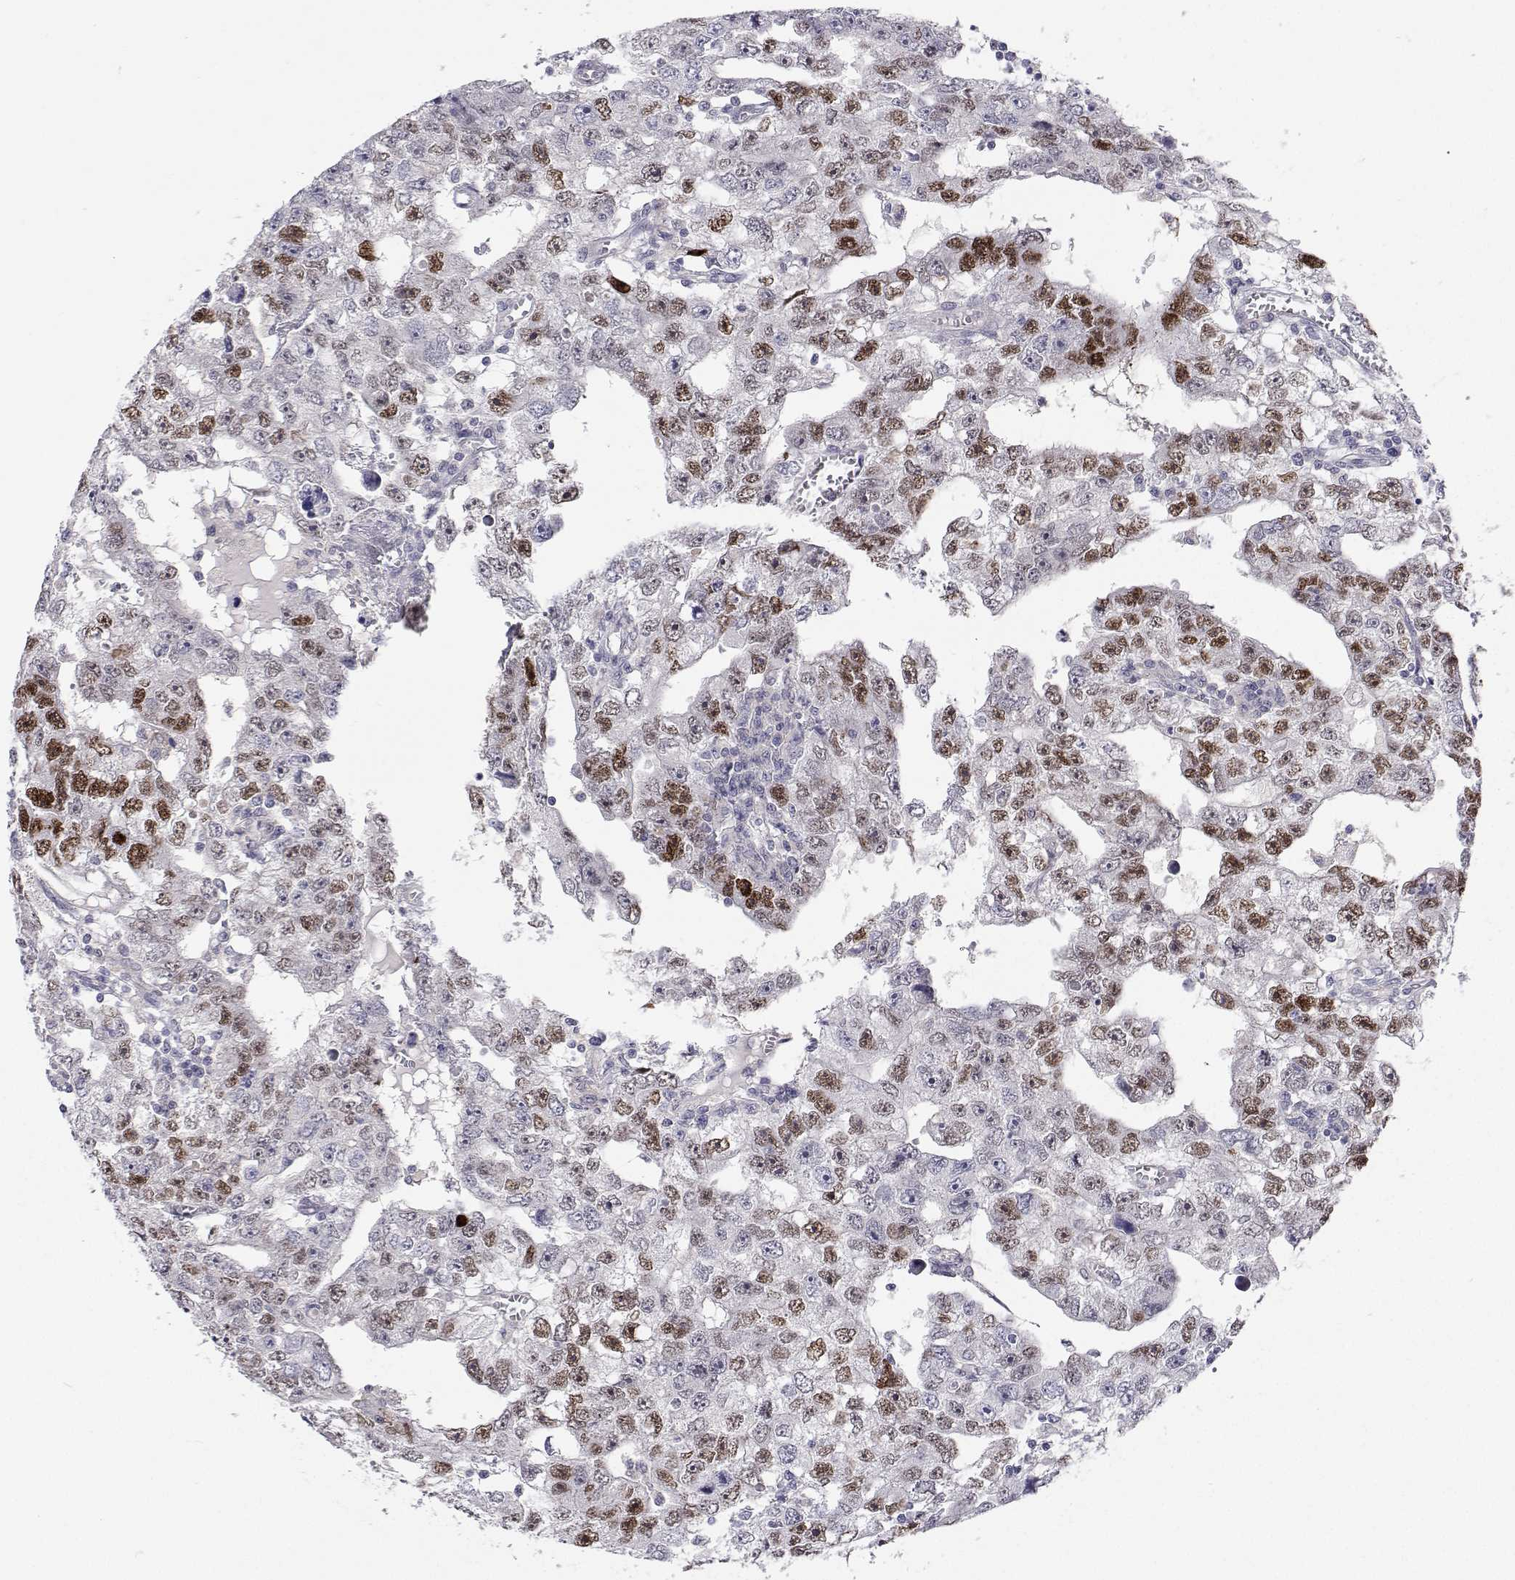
{"staining": {"intensity": "moderate", "quantity": "25%-75%", "location": "nuclear"}, "tissue": "testis cancer", "cell_type": "Tumor cells", "image_type": "cancer", "snomed": [{"axis": "morphology", "description": "Carcinoma, Embryonal, NOS"}, {"axis": "topography", "description": "Testis"}], "caption": "IHC (DAB) staining of human testis cancer (embryonal carcinoma) demonstrates moderate nuclear protein staining in approximately 25%-75% of tumor cells. (DAB = brown stain, brightfield microscopy at high magnification).", "gene": "MYPN", "patient": {"sex": "male", "age": 20}}